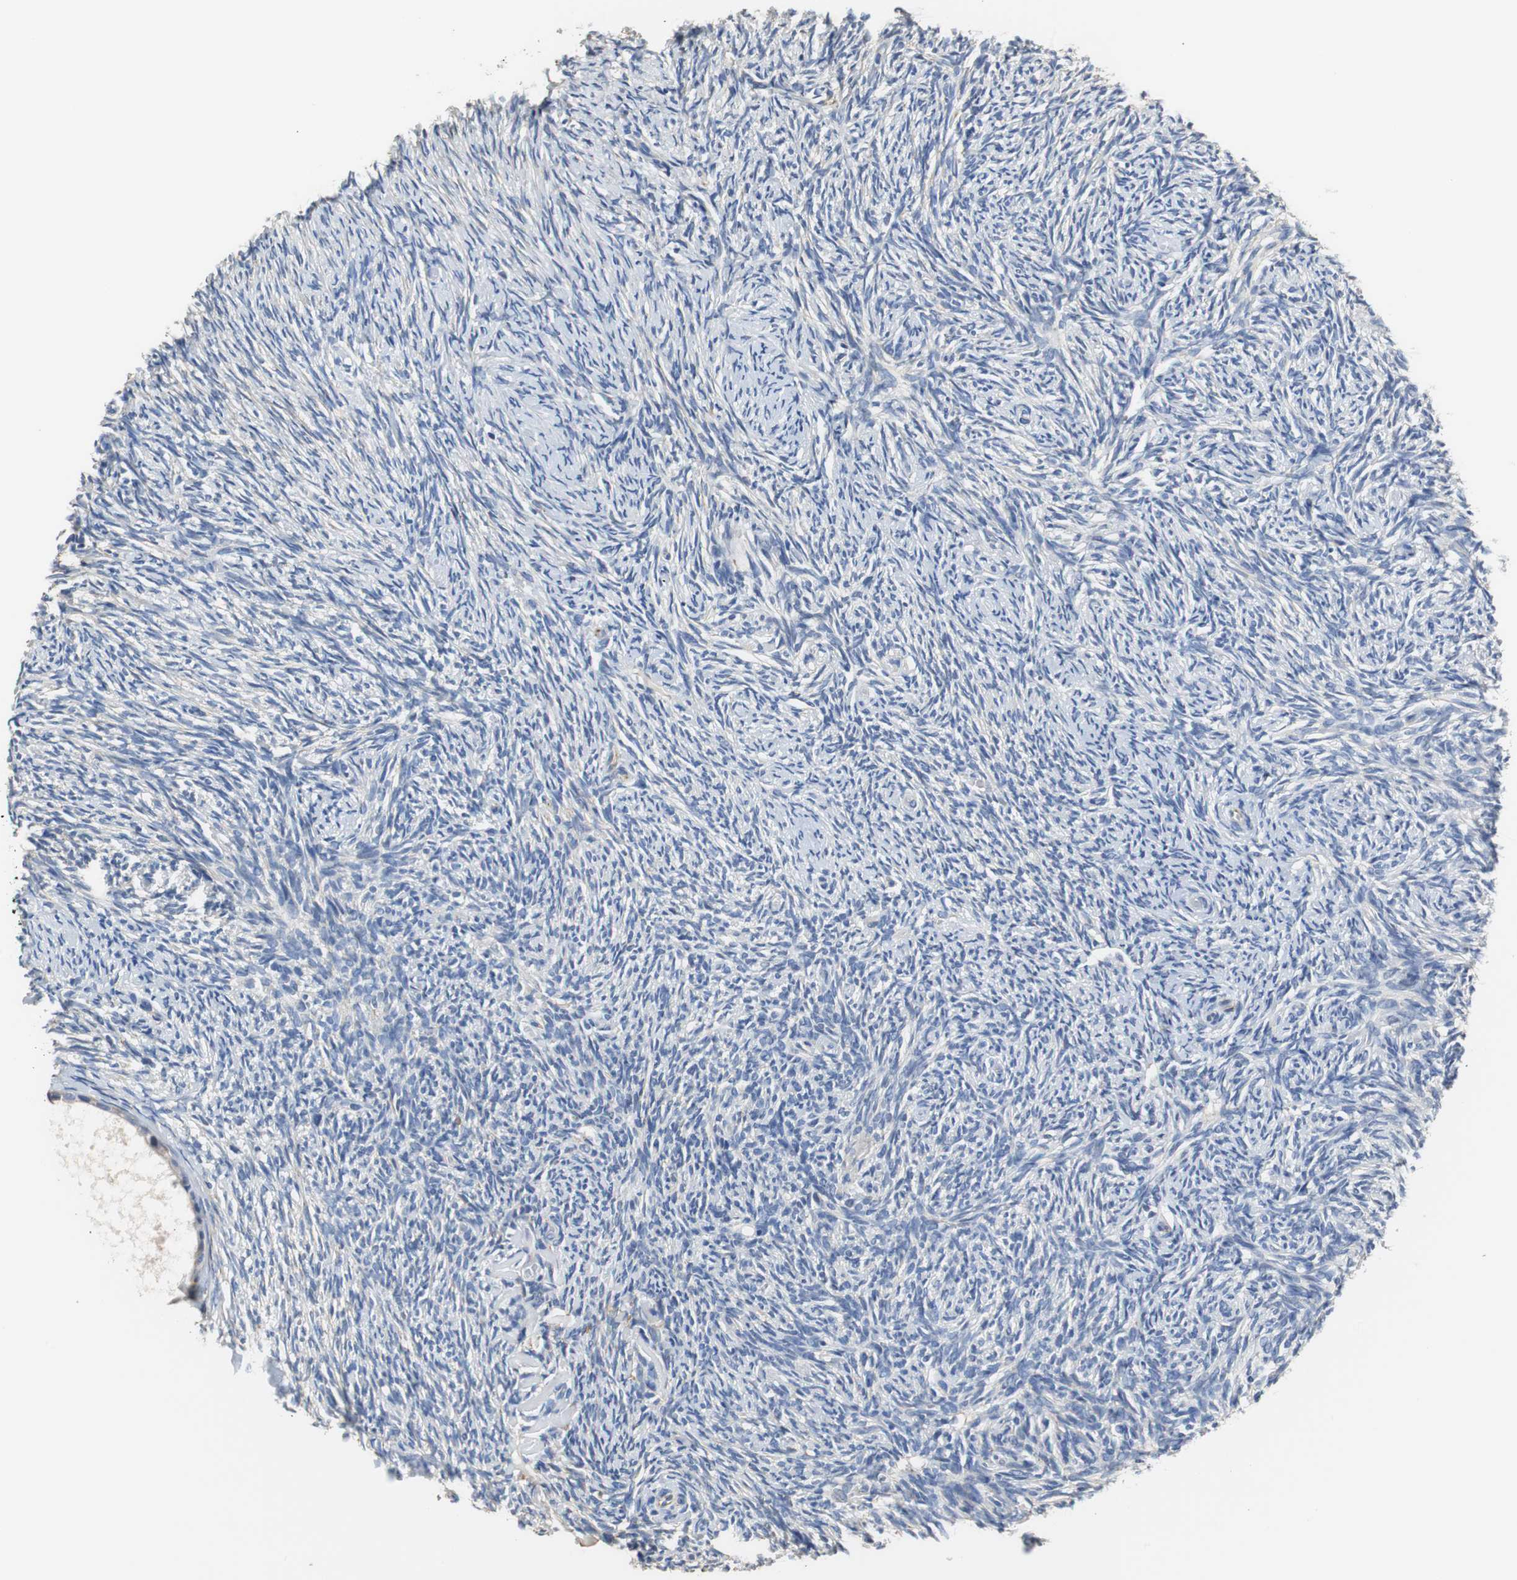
{"staining": {"intensity": "negative", "quantity": "none", "location": "none"}, "tissue": "ovary", "cell_type": "Ovarian stroma cells", "image_type": "normal", "snomed": [{"axis": "morphology", "description": "Normal tissue, NOS"}, {"axis": "topography", "description": "Ovary"}], "caption": "The micrograph reveals no significant expression in ovarian stroma cells of ovary. The staining is performed using DAB (3,3'-diaminobenzidine) brown chromogen with nuclei counter-stained in using hematoxylin.", "gene": "PCK1", "patient": {"sex": "female", "age": 60}}